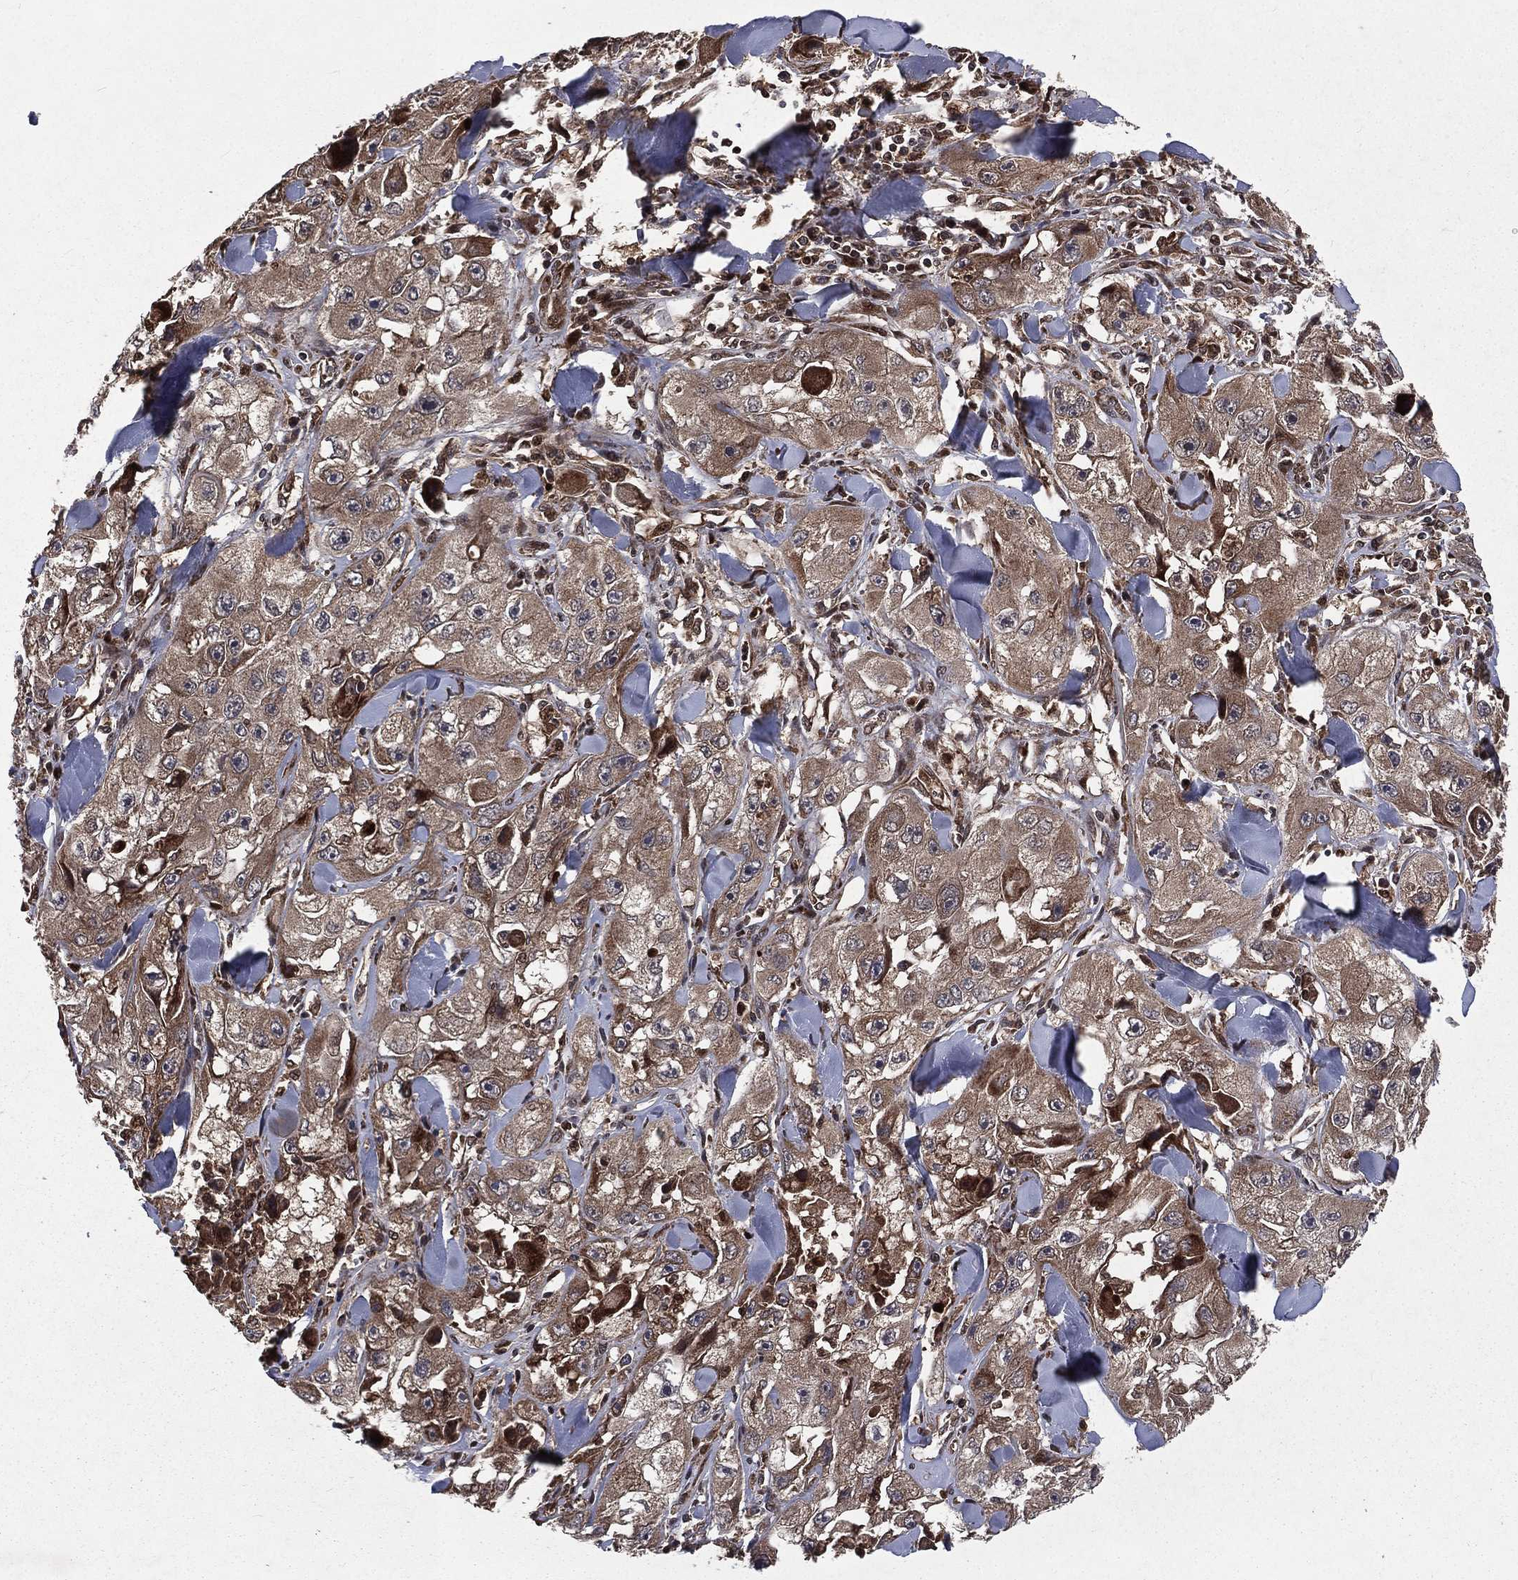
{"staining": {"intensity": "weak", "quantity": ">75%", "location": "cytoplasmic/membranous"}, "tissue": "skin cancer", "cell_type": "Tumor cells", "image_type": "cancer", "snomed": [{"axis": "morphology", "description": "Squamous cell carcinoma, NOS"}, {"axis": "topography", "description": "Skin"}, {"axis": "topography", "description": "Subcutis"}], "caption": "This photomicrograph shows IHC staining of skin cancer (squamous cell carcinoma), with low weak cytoplasmic/membranous positivity in about >75% of tumor cells.", "gene": "LENG8", "patient": {"sex": "male", "age": 73}}